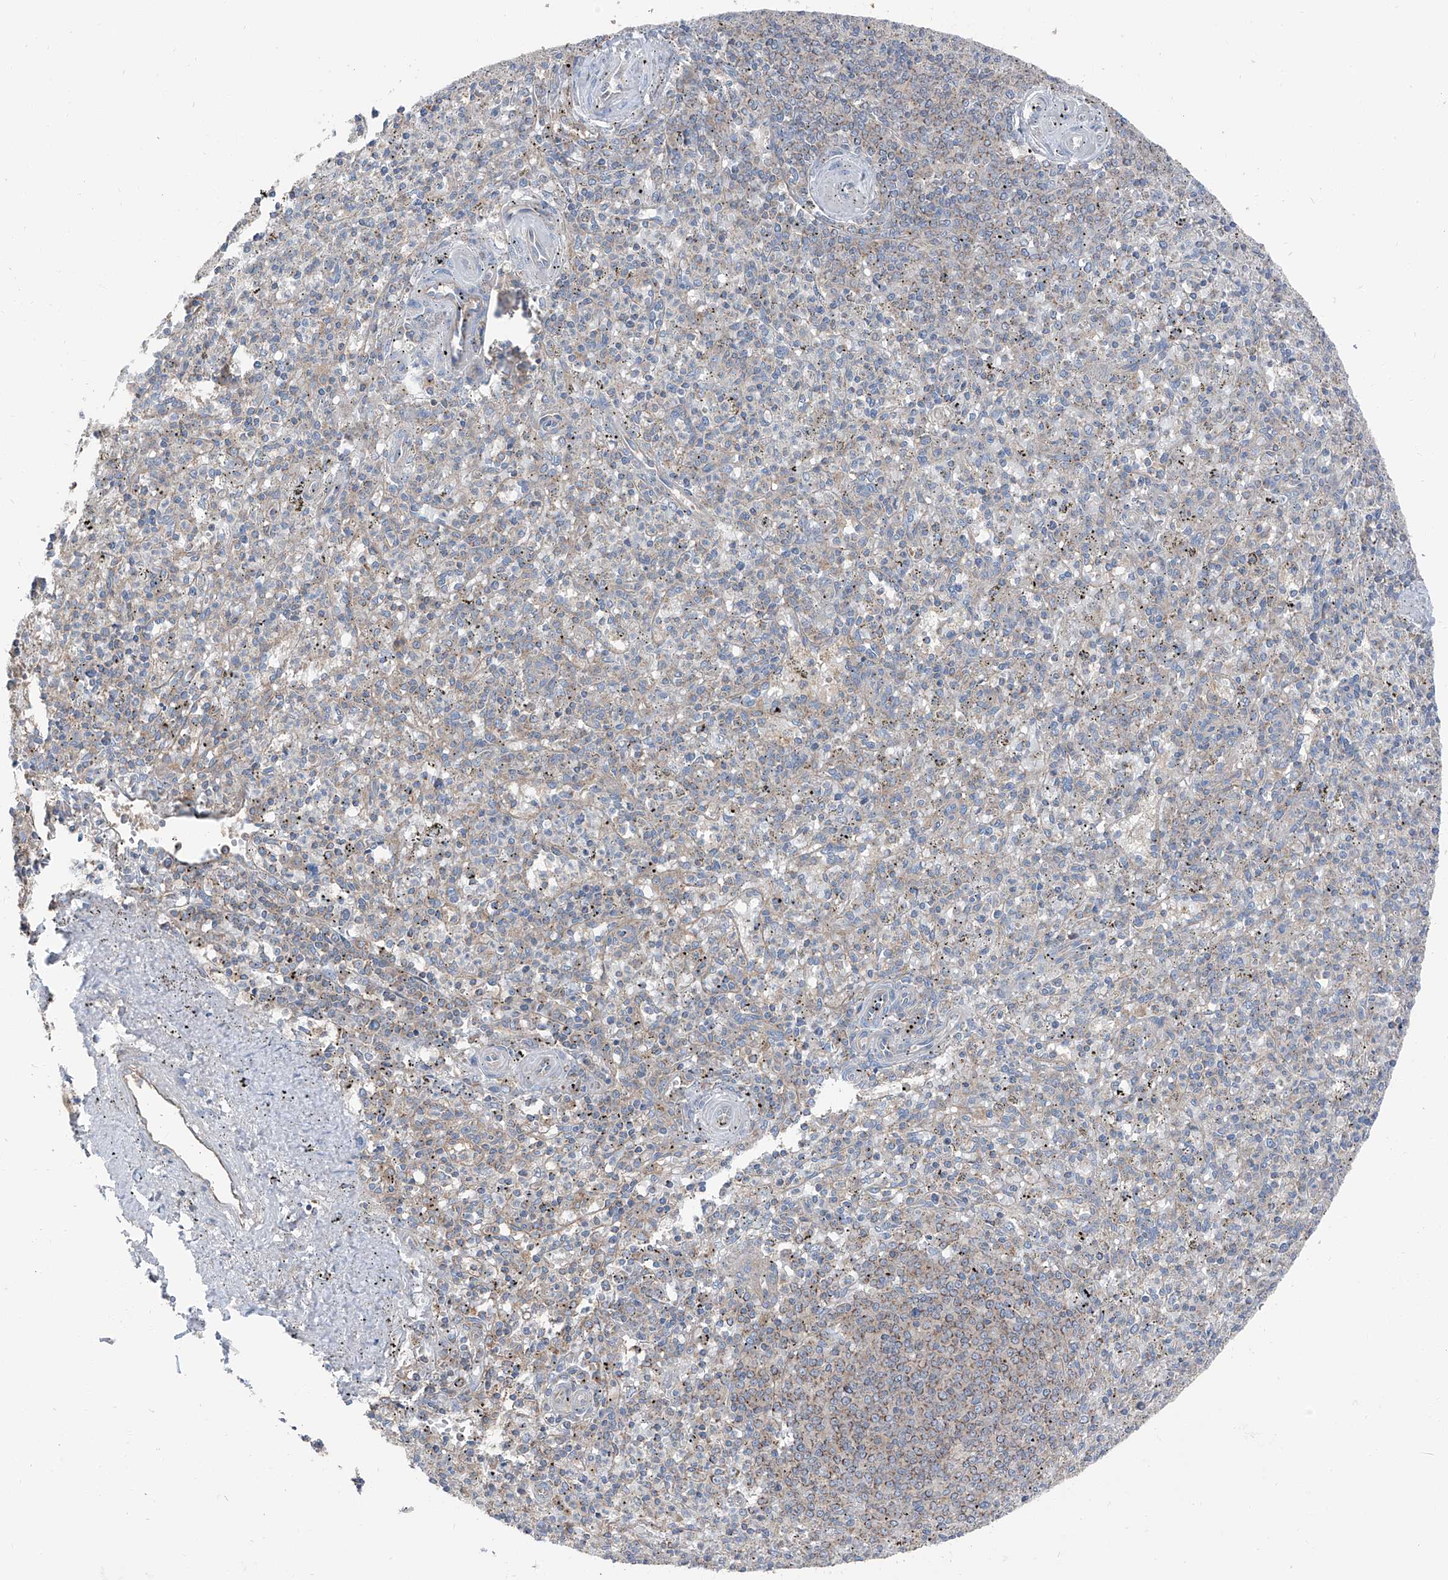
{"staining": {"intensity": "negative", "quantity": "none", "location": "none"}, "tissue": "spleen", "cell_type": "Cells in red pulp", "image_type": "normal", "snomed": [{"axis": "morphology", "description": "Normal tissue, NOS"}, {"axis": "topography", "description": "Spleen"}], "caption": "The micrograph shows no significant positivity in cells in red pulp of spleen. The staining is performed using DAB (3,3'-diaminobenzidine) brown chromogen with nuclei counter-stained in using hematoxylin.", "gene": "GPR142", "patient": {"sex": "male", "age": 72}}